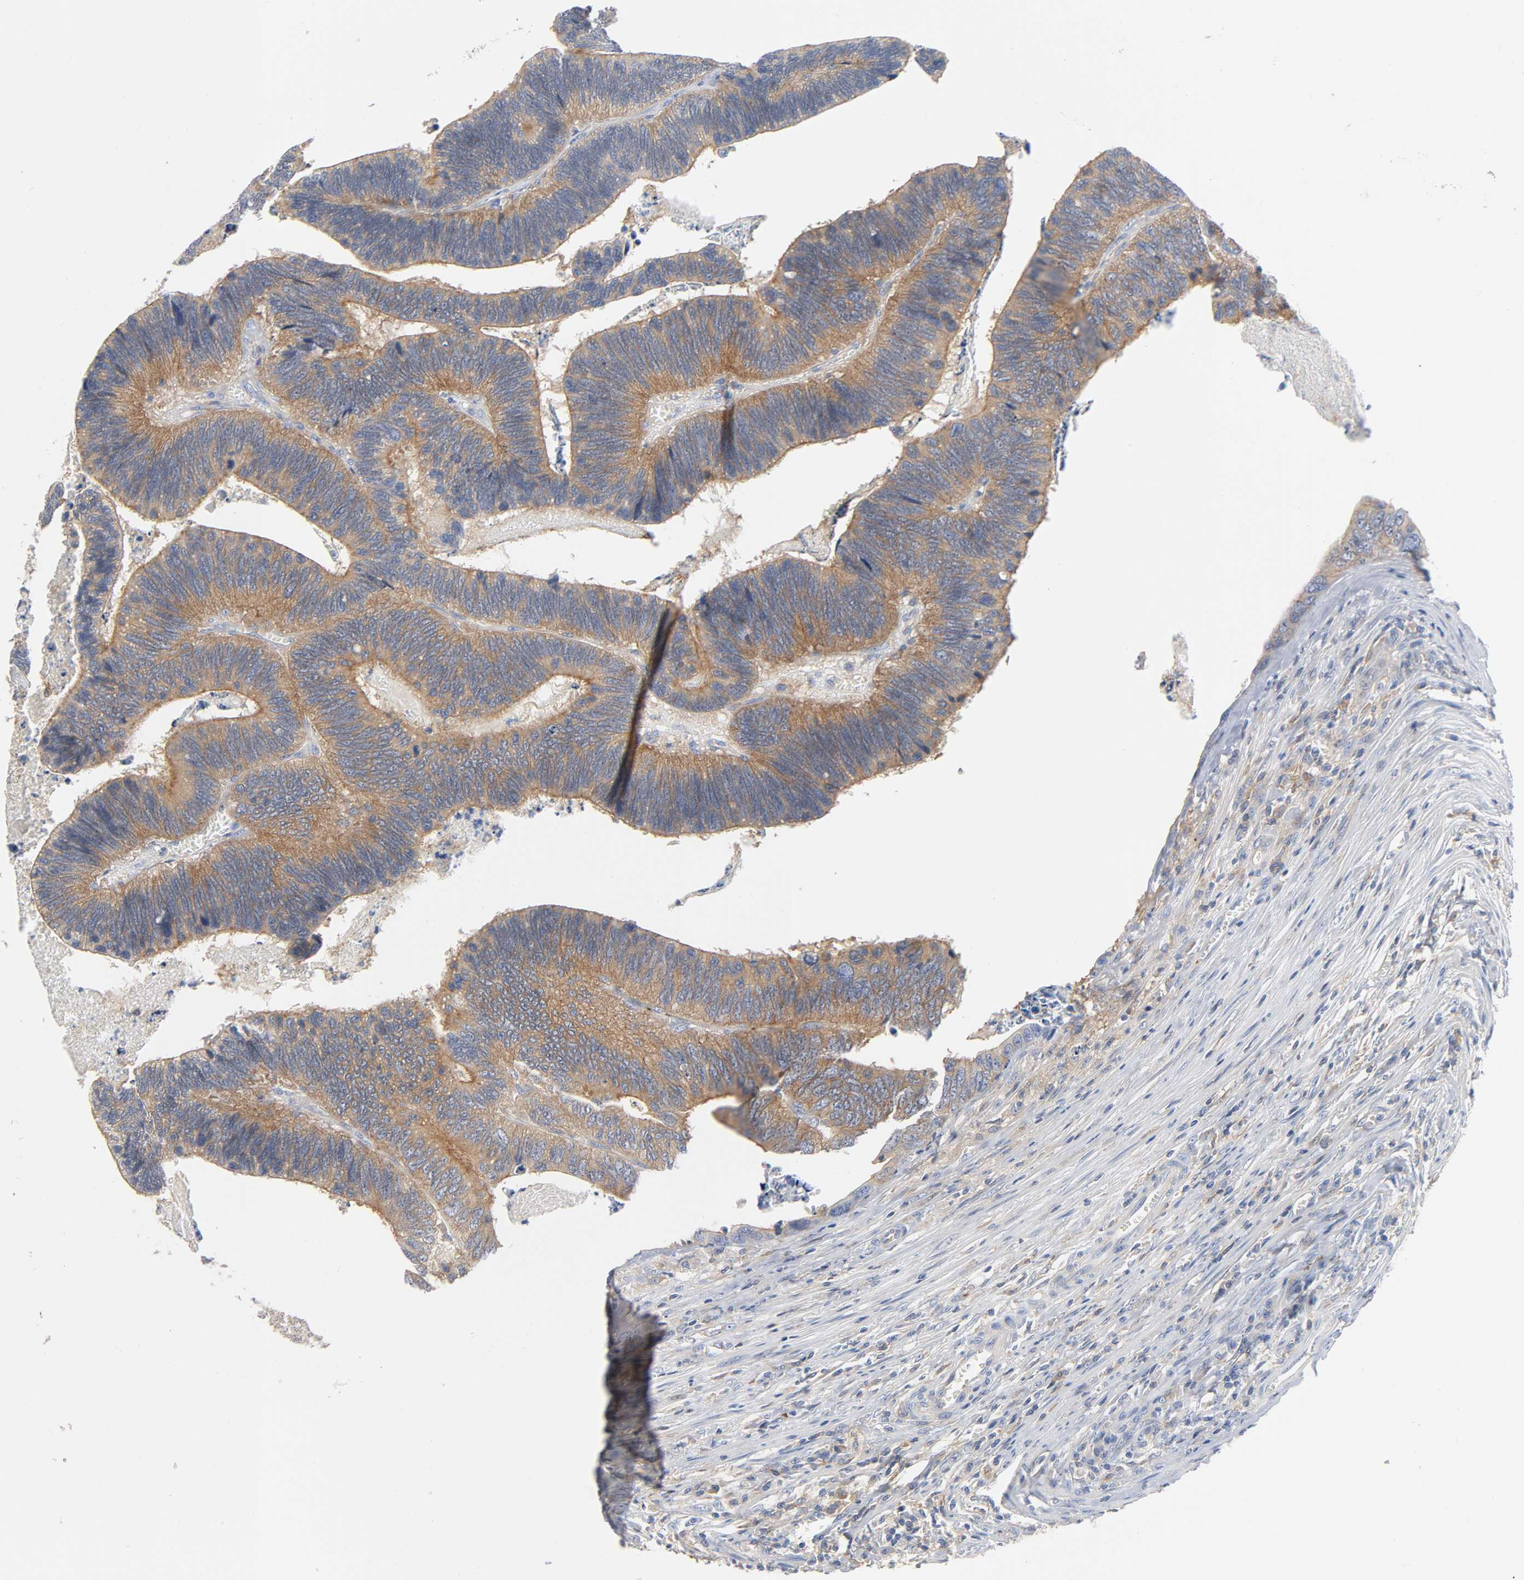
{"staining": {"intensity": "moderate", "quantity": ">75%", "location": "cytoplasmic/membranous"}, "tissue": "colorectal cancer", "cell_type": "Tumor cells", "image_type": "cancer", "snomed": [{"axis": "morphology", "description": "Adenocarcinoma, NOS"}, {"axis": "topography", "description": "Colon"}], "caption": "High-magnification brightfield microscopy of colorectal adenocarcinoma stained with DAB (brown) and counterstained with hematoxylin (blue). tumor cells exhibit moderate cytoplasmic/membranous staining is identified in approximately>75% of cells.", "gene": "SRC", "patient": {"sex": "male", "age": 72}}